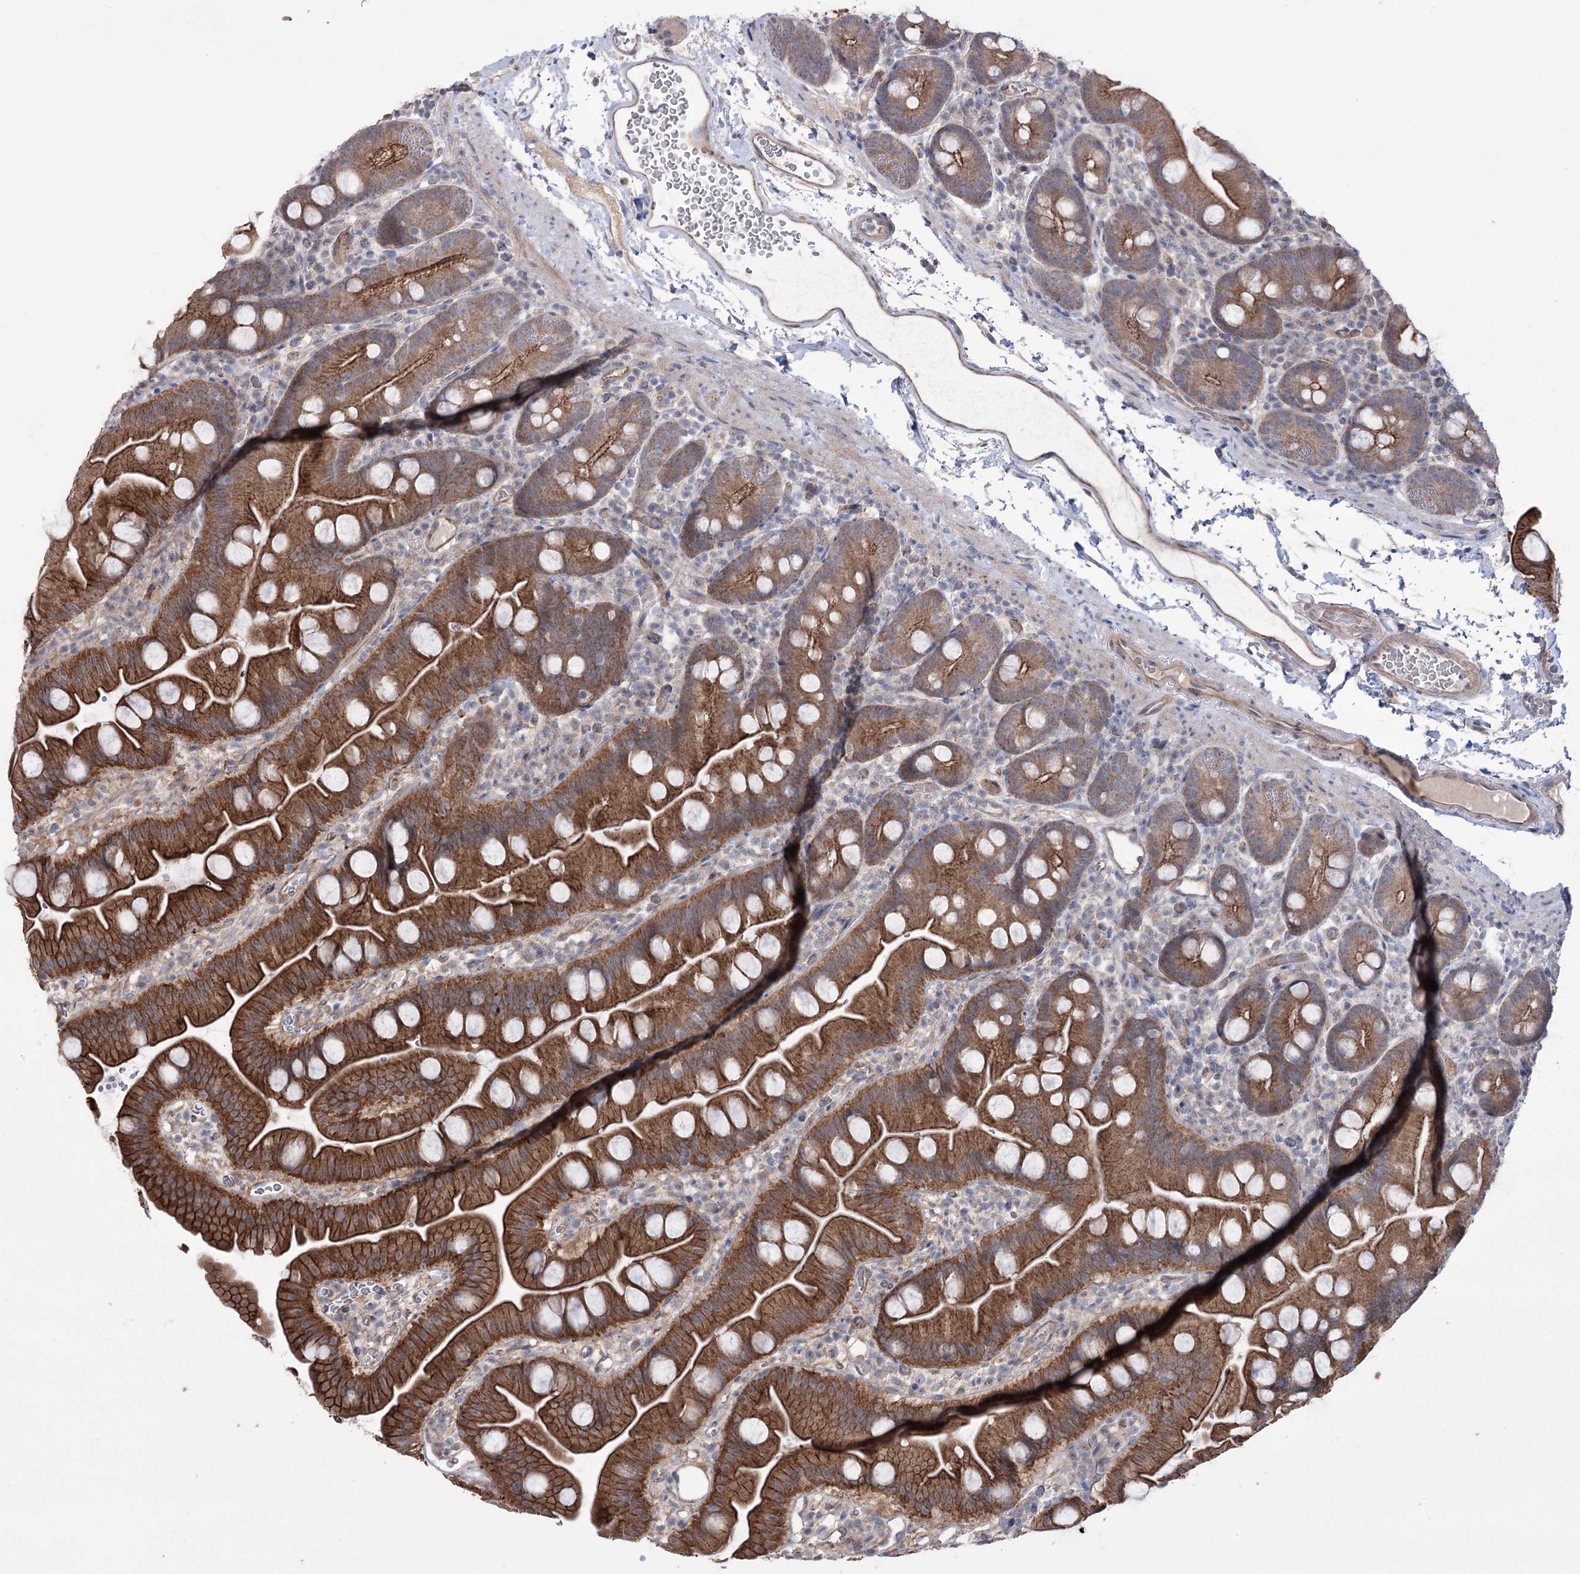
{"staining": {"intensity": "moderate", "quantity": ">75%", "location": "cytoplasmic/membranous"}, "tissue": "small intestine", "cell_type": "Glandular cells", "image_type": "normal", "snomed": [{"axis": "morphology", "description": "Normal tissue, NOS"}, {"axis": "topography", "description": "Small intestine"}], "caption": "This image demonstrates IHC staining of normal human small intestine, with medium moderate cytoplasmic/membranous positivity in about >75% of glandular cells.", "gene": "TRIM71", "patient": {"sex": "female", "age": 68}}